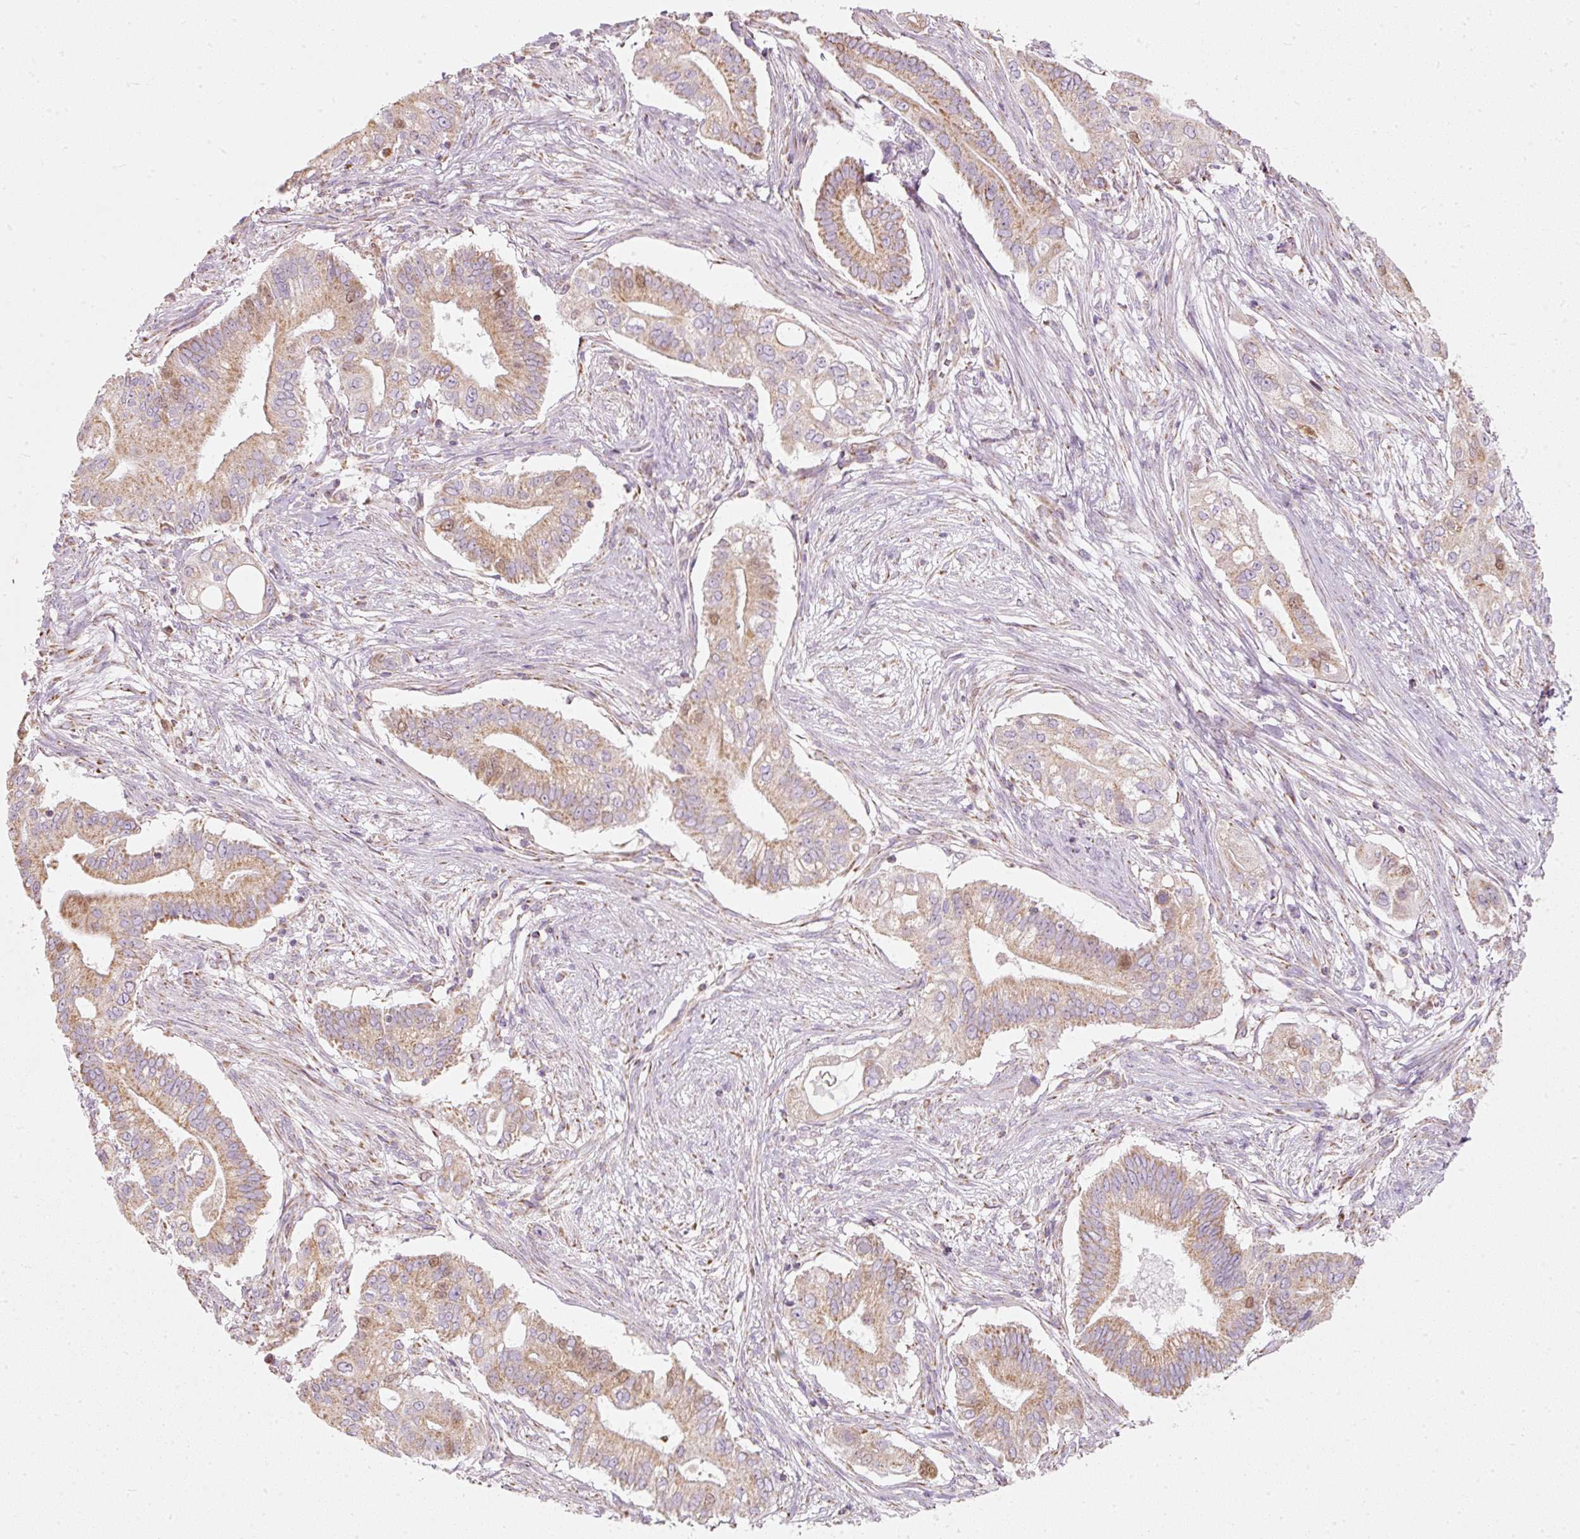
{"staining": {"intensity": "moderate", "quantity": "25%-75%", "location": "cytoplasmic/membranous,nuclear"}, "tissue": "pancreatic cancer", "cell_type": "Tumor cells", "image_type": "cancer", "snomed": [{"axis": "morphology", "description": "Adenocarcinoma, NOS"}, {"axis": "topography", "description": "Pancreas"}], "caption": "The image reveals a brown stain indicating the presence of a protein in the cytoplasmic/membranous and nuclear of tumor cells in pancreatic cancer.", "gene": "DUT", "patient": {"sex": "female", "age": 68}}